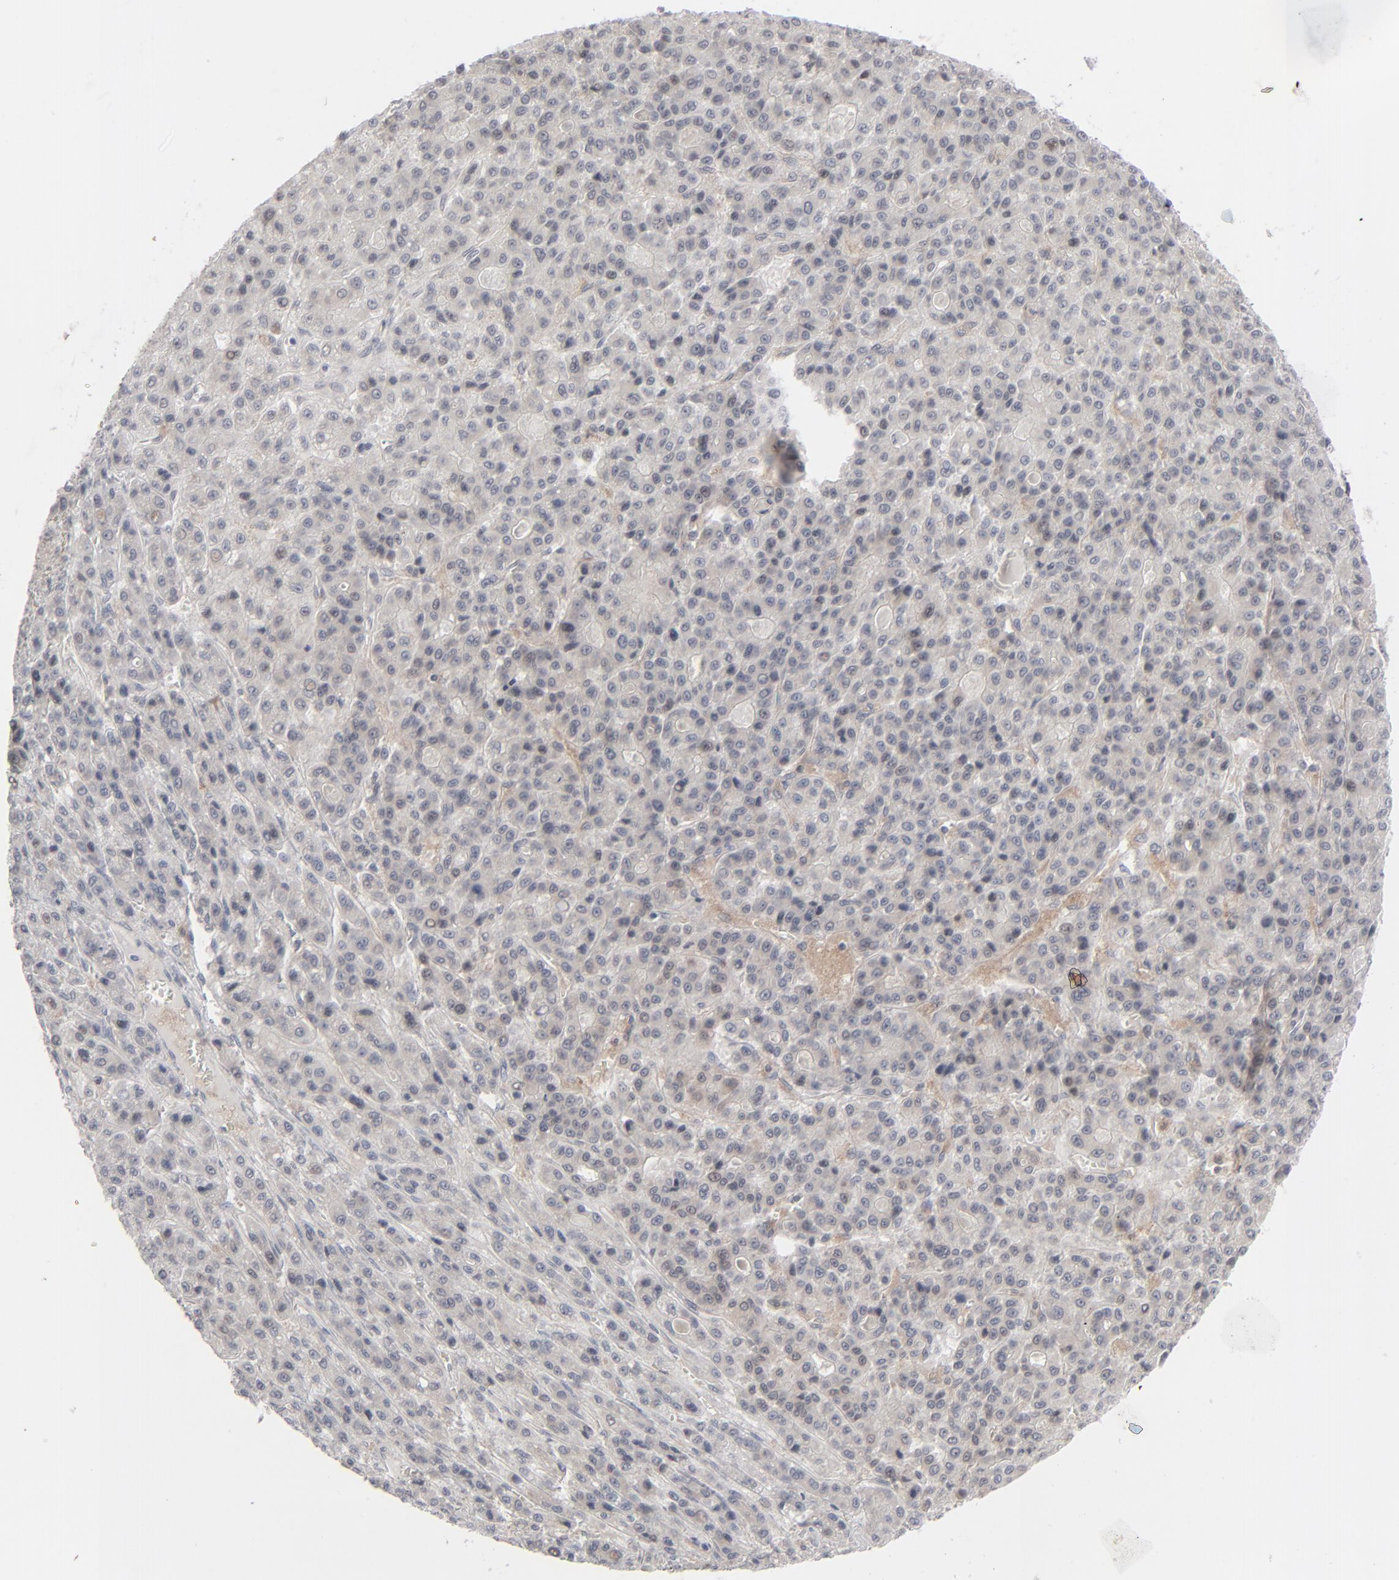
{"staining": {"intensity": "weak", "quantity": "<25%", "location": "cytoplasmic/membranous,nuclear"}, "tissue": "liver cancer", "cell_type": "Tumor cells", "image_type": "cancer", "snomed": [{"axis": "morphology", "description": "Carcinoma, Hepatocellular, NOS"}, {"axis": "topography", "description": "Liver"}], "caption": "Immunohistochemistry (IHC) image of neoplastic tissue: liver cancer (hepatocellular carcinoma) stained with DAB demonstrates no significant protein staining in tumor cells. The staining was performed using DAB (3,3'-diaminobenzidine) to visualize the protein expression in brown, while the nuclei were stained in blue with hematoxylin (Magnification: 20x).", "gene": "POF1B", "patient": {"sex": "male", "age": 70}}